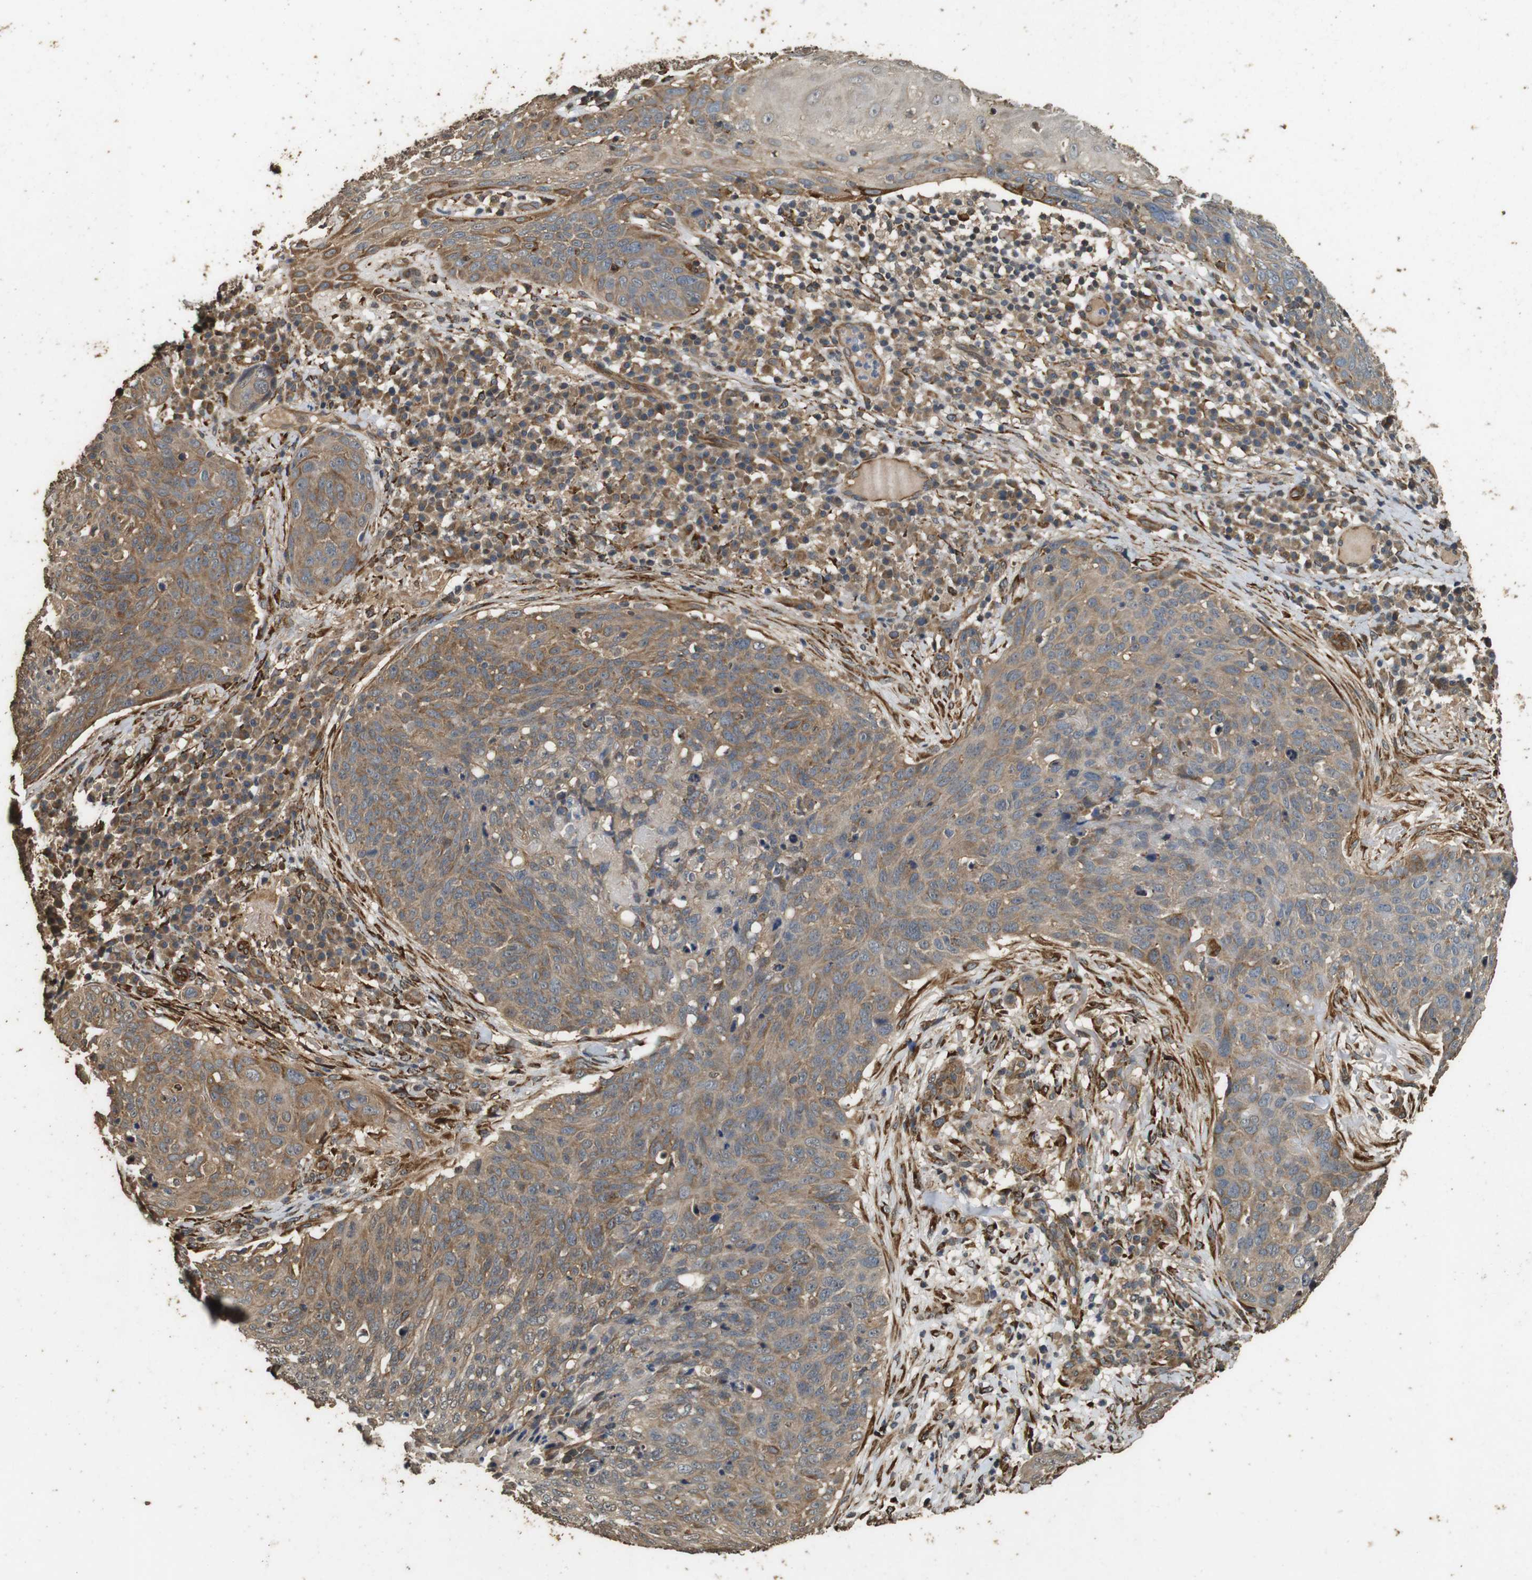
{"staining": {"intensity": "moderate", "quantity": ">75%", "location": "cytoplasmic/membranous"}, "tissue": "skin cancer", "cell_type": "Tumor cells", "image_type": "cancer", "snomed": [{"axis": "morphology", "description": "Squamous cell carcinoma in situ, NOS"}, {"axis": "morphology", "description": "Squamous cell carcinoma, NOS"}, {"axis": "topography", "description": "Skin"}], "caption": "A micrograph of skin squamous cell carcinoma in situ stained for a protein reveals moderate cytoplasmic/membranous brown staining in tumor cells. (IHC, brightfield microscopy, high magnification).", "gene": "CNPY4", "patient": {"sex": "male", "age": 93}}